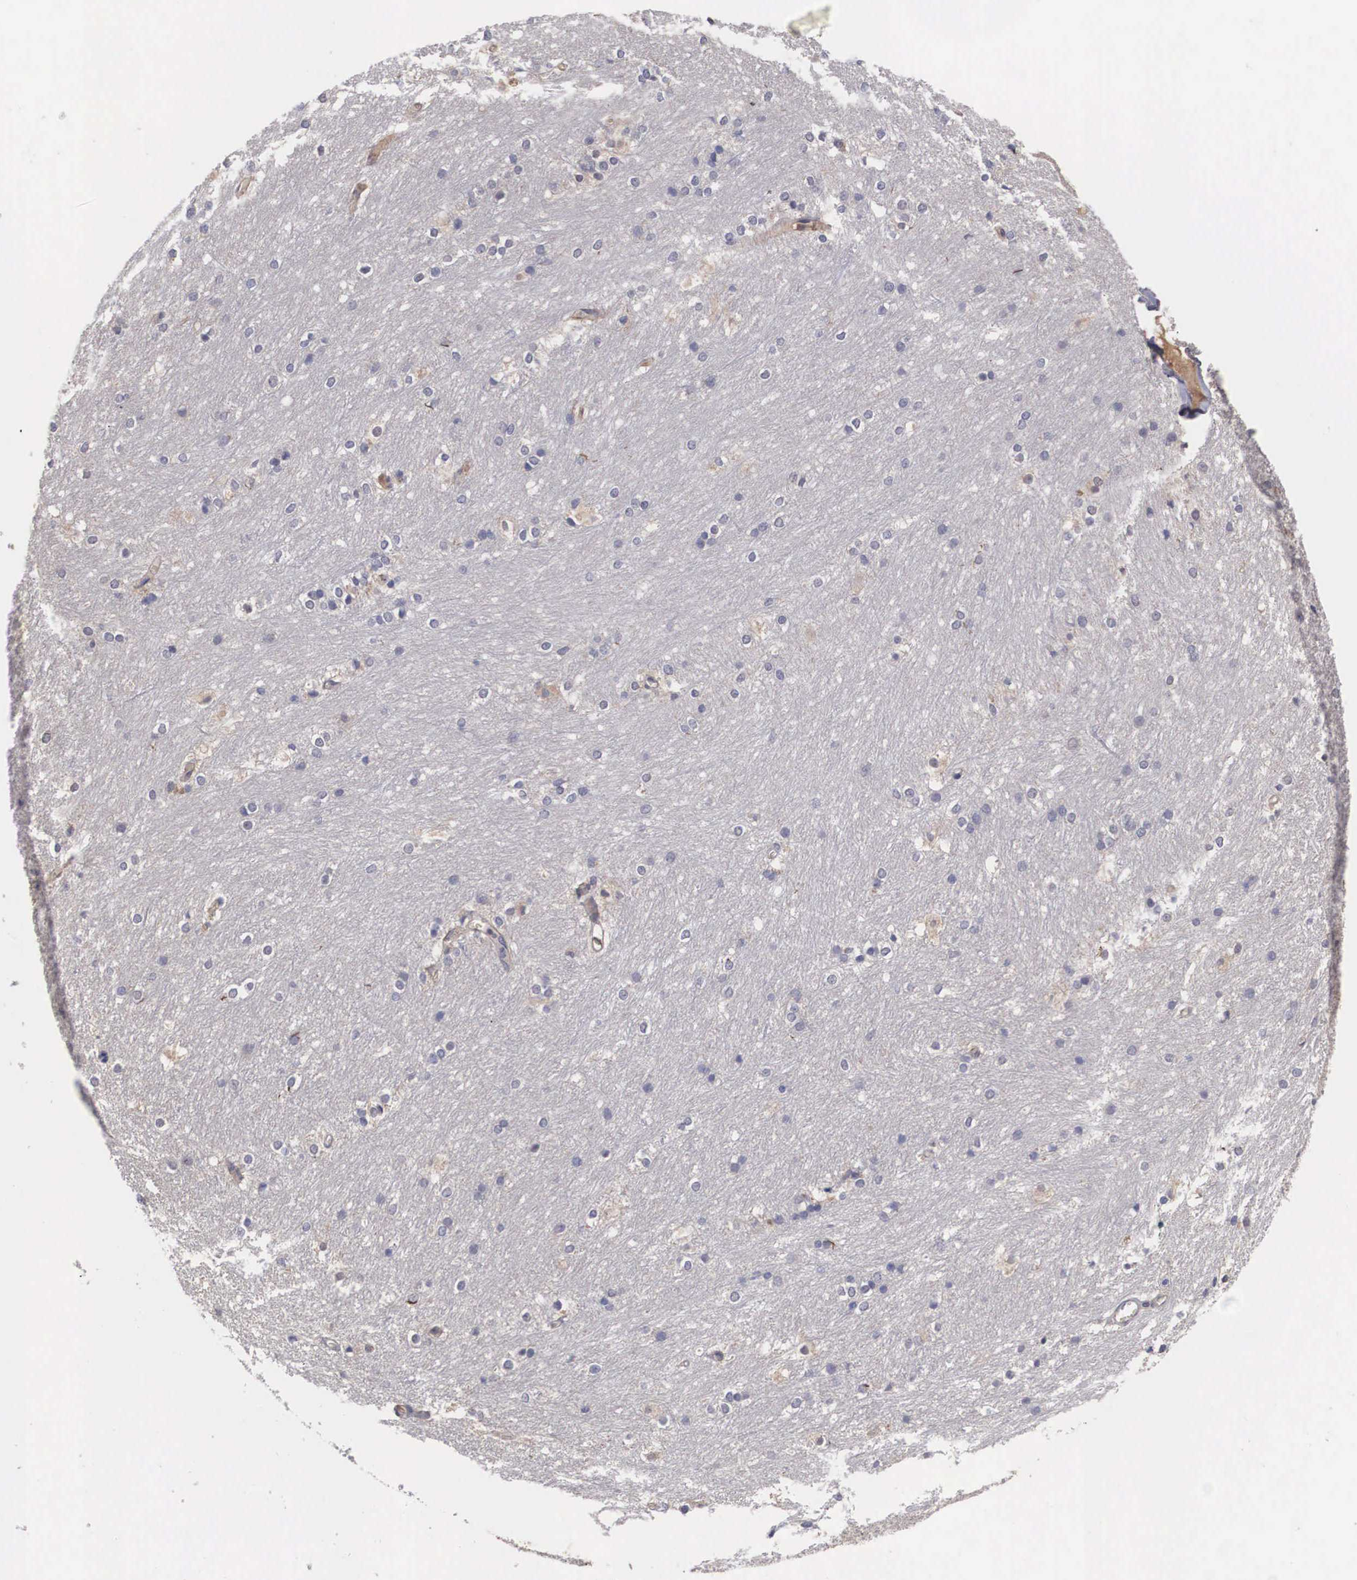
{"staining": {"intensity": "weak", "quantity": "<25%", "location": "cytoplasmic/membranous"}, "tissue": "caudate", "cell_type": "Glial cells", "image_type": "normal", "snomed": [{"axis": "morphology", "description": "Normal tissue, NOS"}, {"axis": "topography", "description": "Lateral ventricle wall"}], "caption": "Immunohistochemistry of benign human caudate displays no positivity in glial cells.", "gene": "ABHD4", "patient": {"sex": "female", "age": 19}}